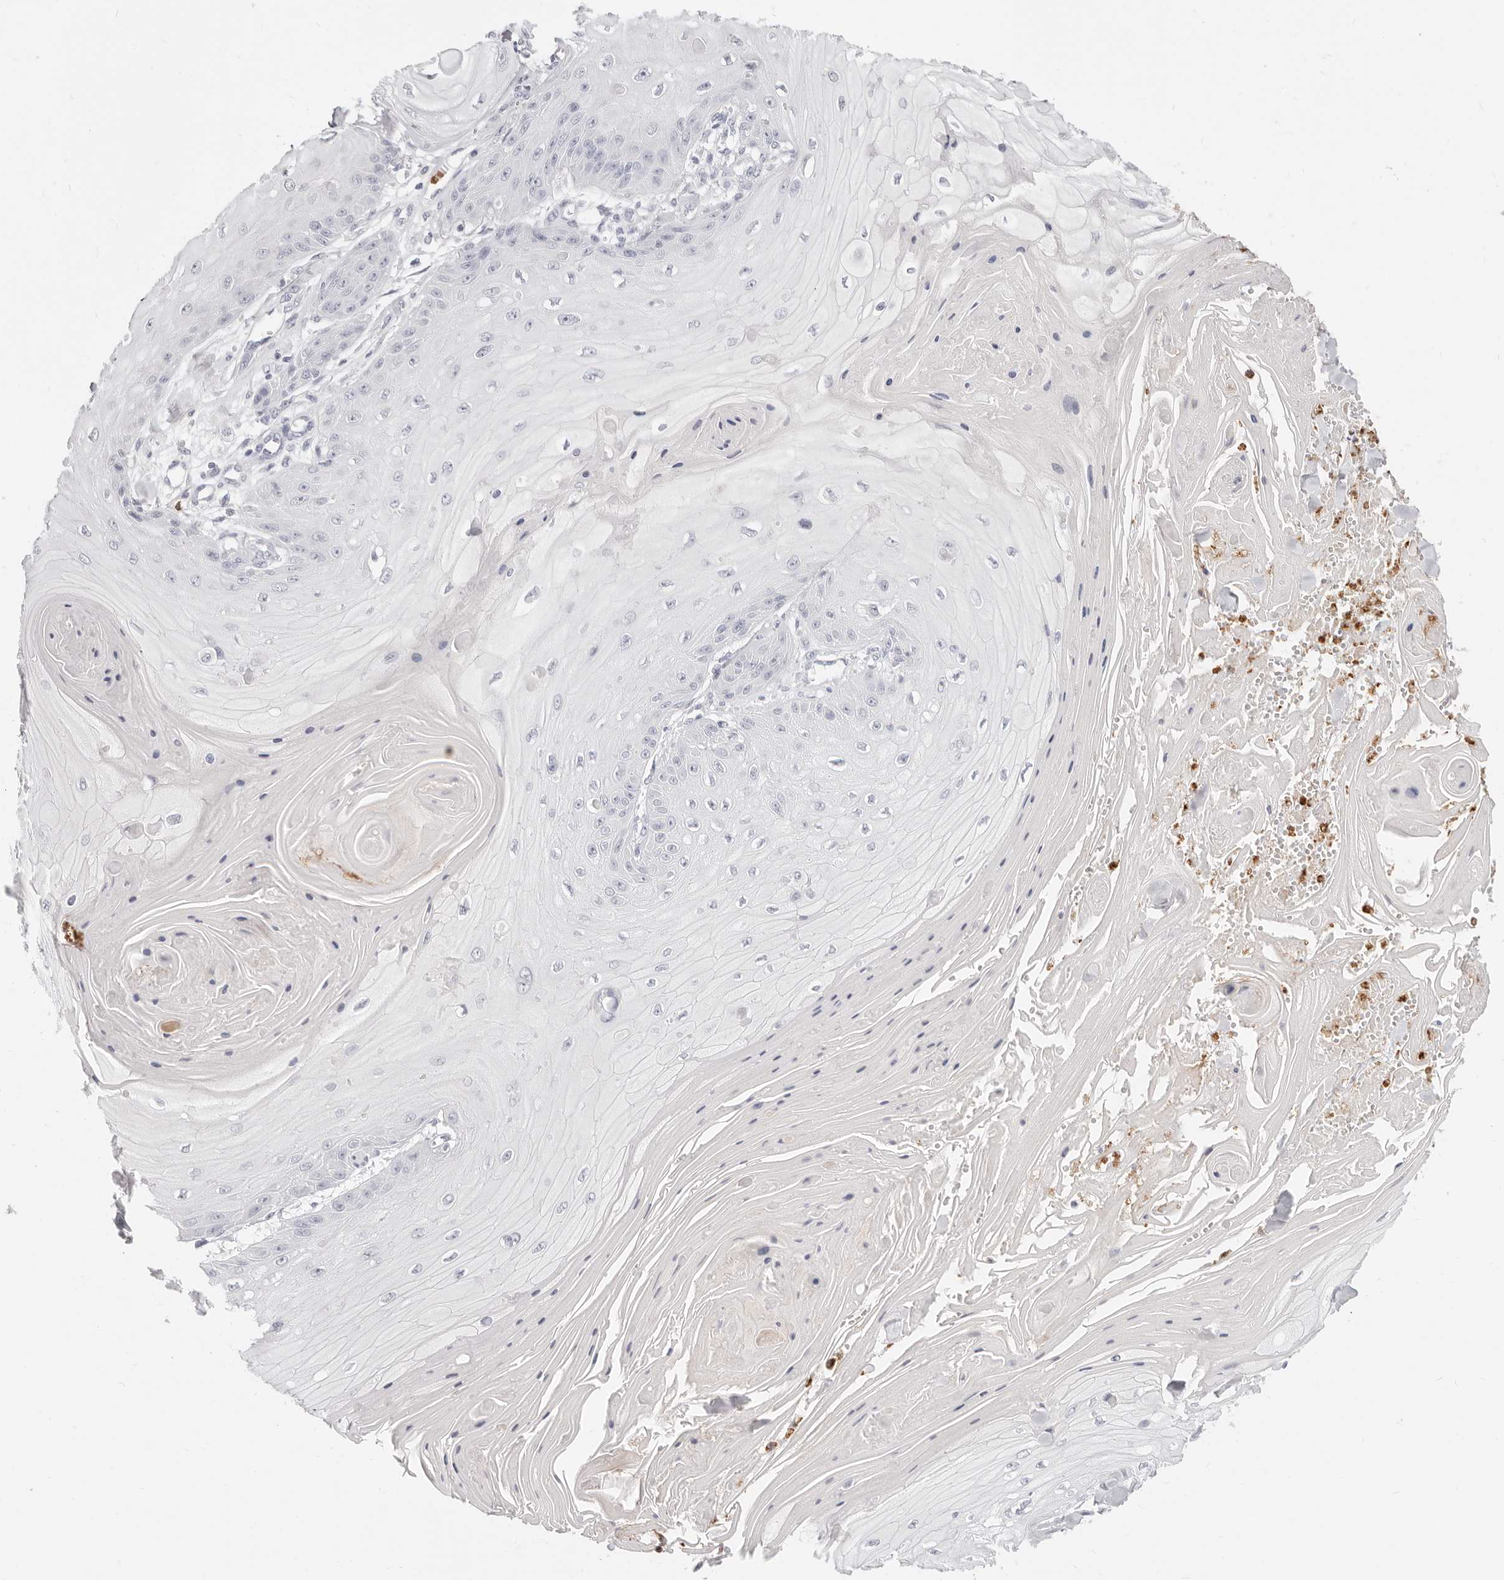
{"staining": {"intensity": "negative", "quantity": "none", "location": "none"}, "tissue": "skin cancer", "cell_type": "Tumor cells", "image_type": "cancer", "snomed": [{"axis": "morphology", "description": "Squamous cell carcinoma, NOS"}, {"axis": "topography", "description": "Skin"}], "caption": "There is no significant expression in tumor cells of skin squamous cell carcinoma. (IHC, brightfield microscopy, high magnification).", "gene": "CAMP", "patient": {"sex": "male", "age": 74}}